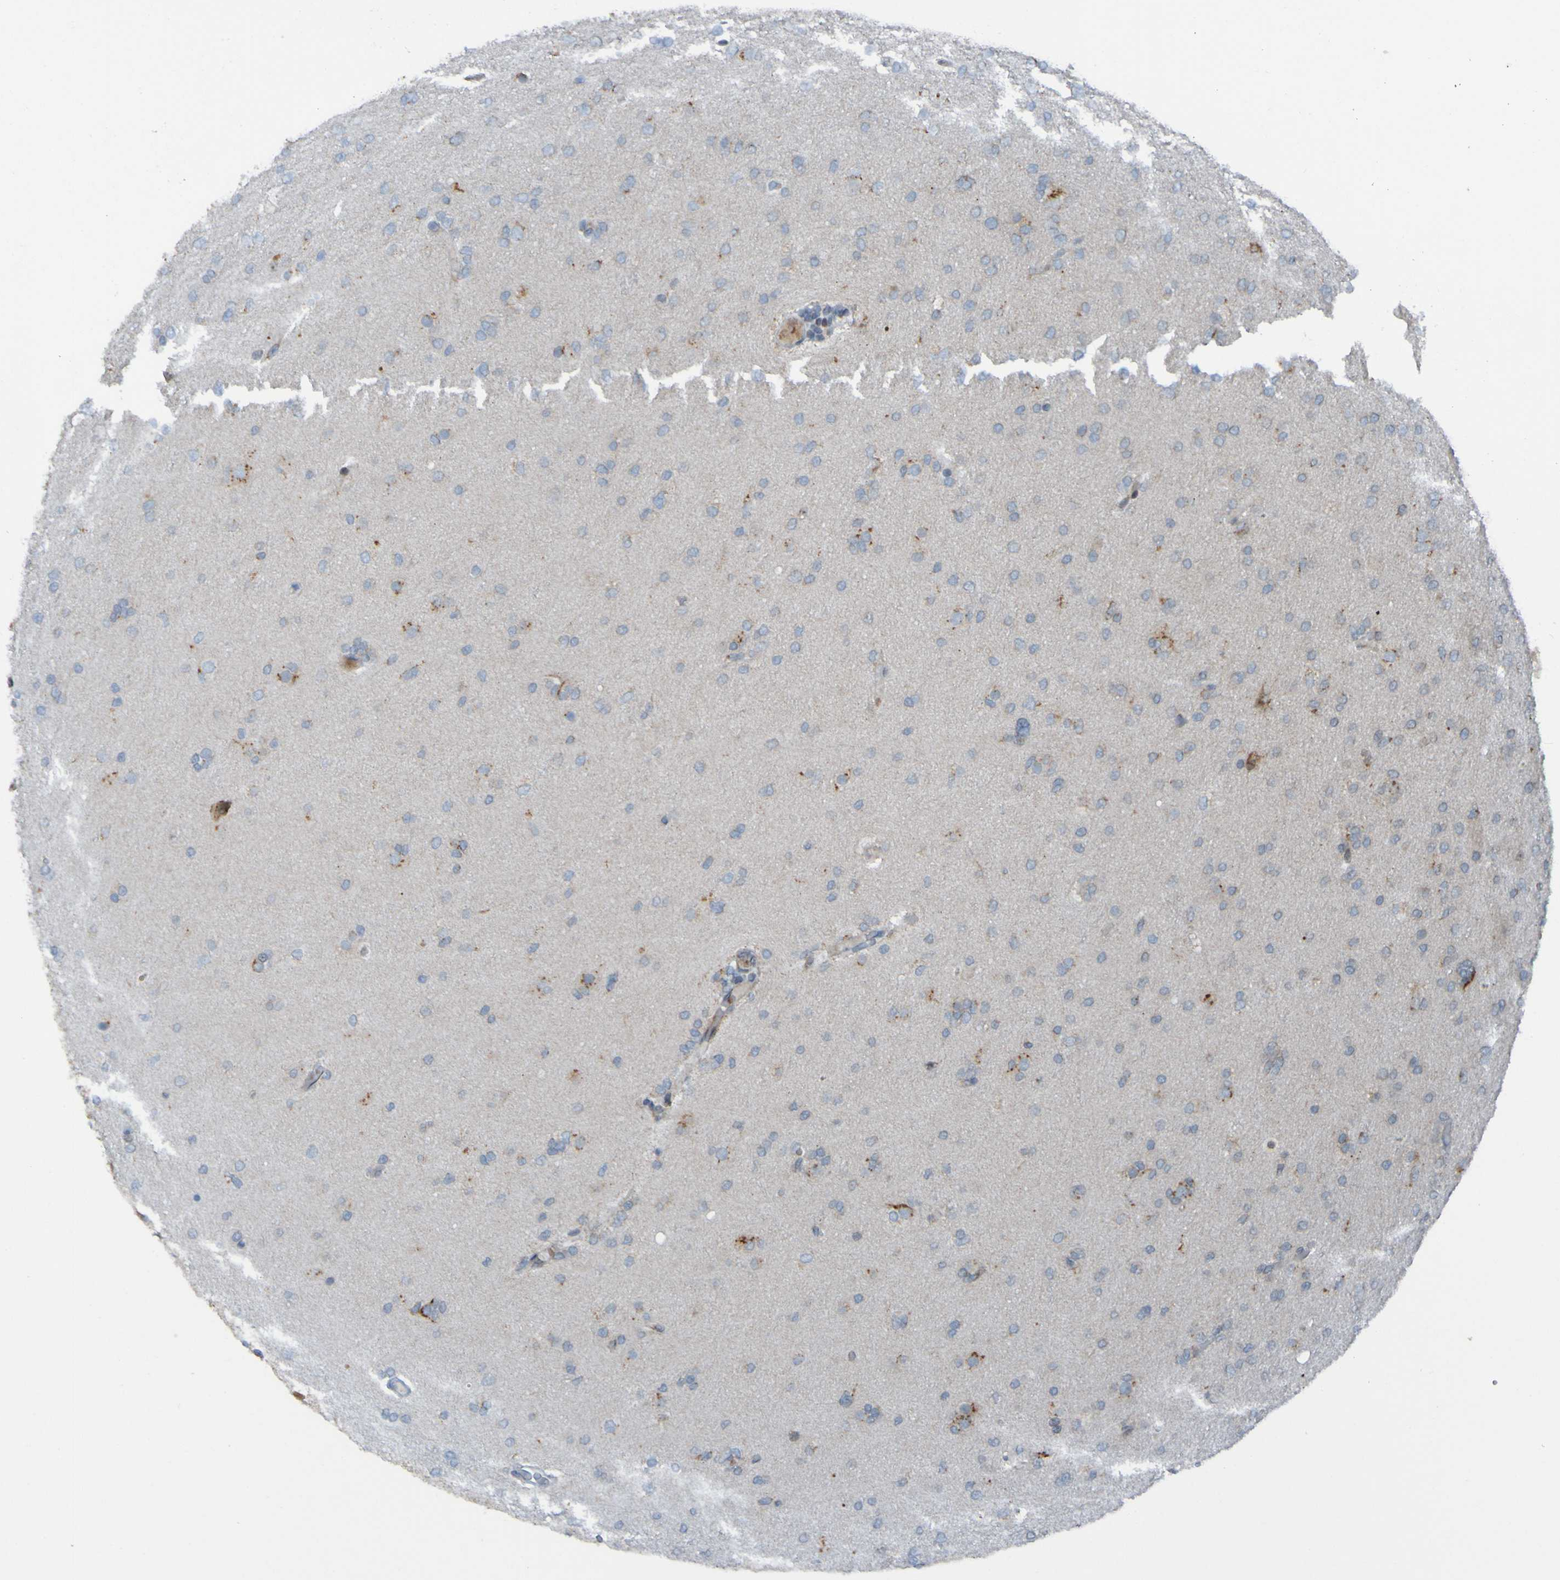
{"staining": {"intensity": "moderate", "quantity": "<25%", "location": "cytoplasmic/membranous"}, "tissue": "glioma", "cell_type": "Tumor cells", "image_type": "cancer", "snomed": [{"axis": "morphology", "description": "Glioma, malignant, High grade"}, {"axis": "topography", "description": "Cerebral cortex"}], "caption": "Protein expression by immunohistochemistry exhibits moderate cytoplasmic/membranous staining in about <25% of tumor cells in high-grade glioma (malignant).", "gene": "UNG", "patient": {"sex": "female", "age": 36}}